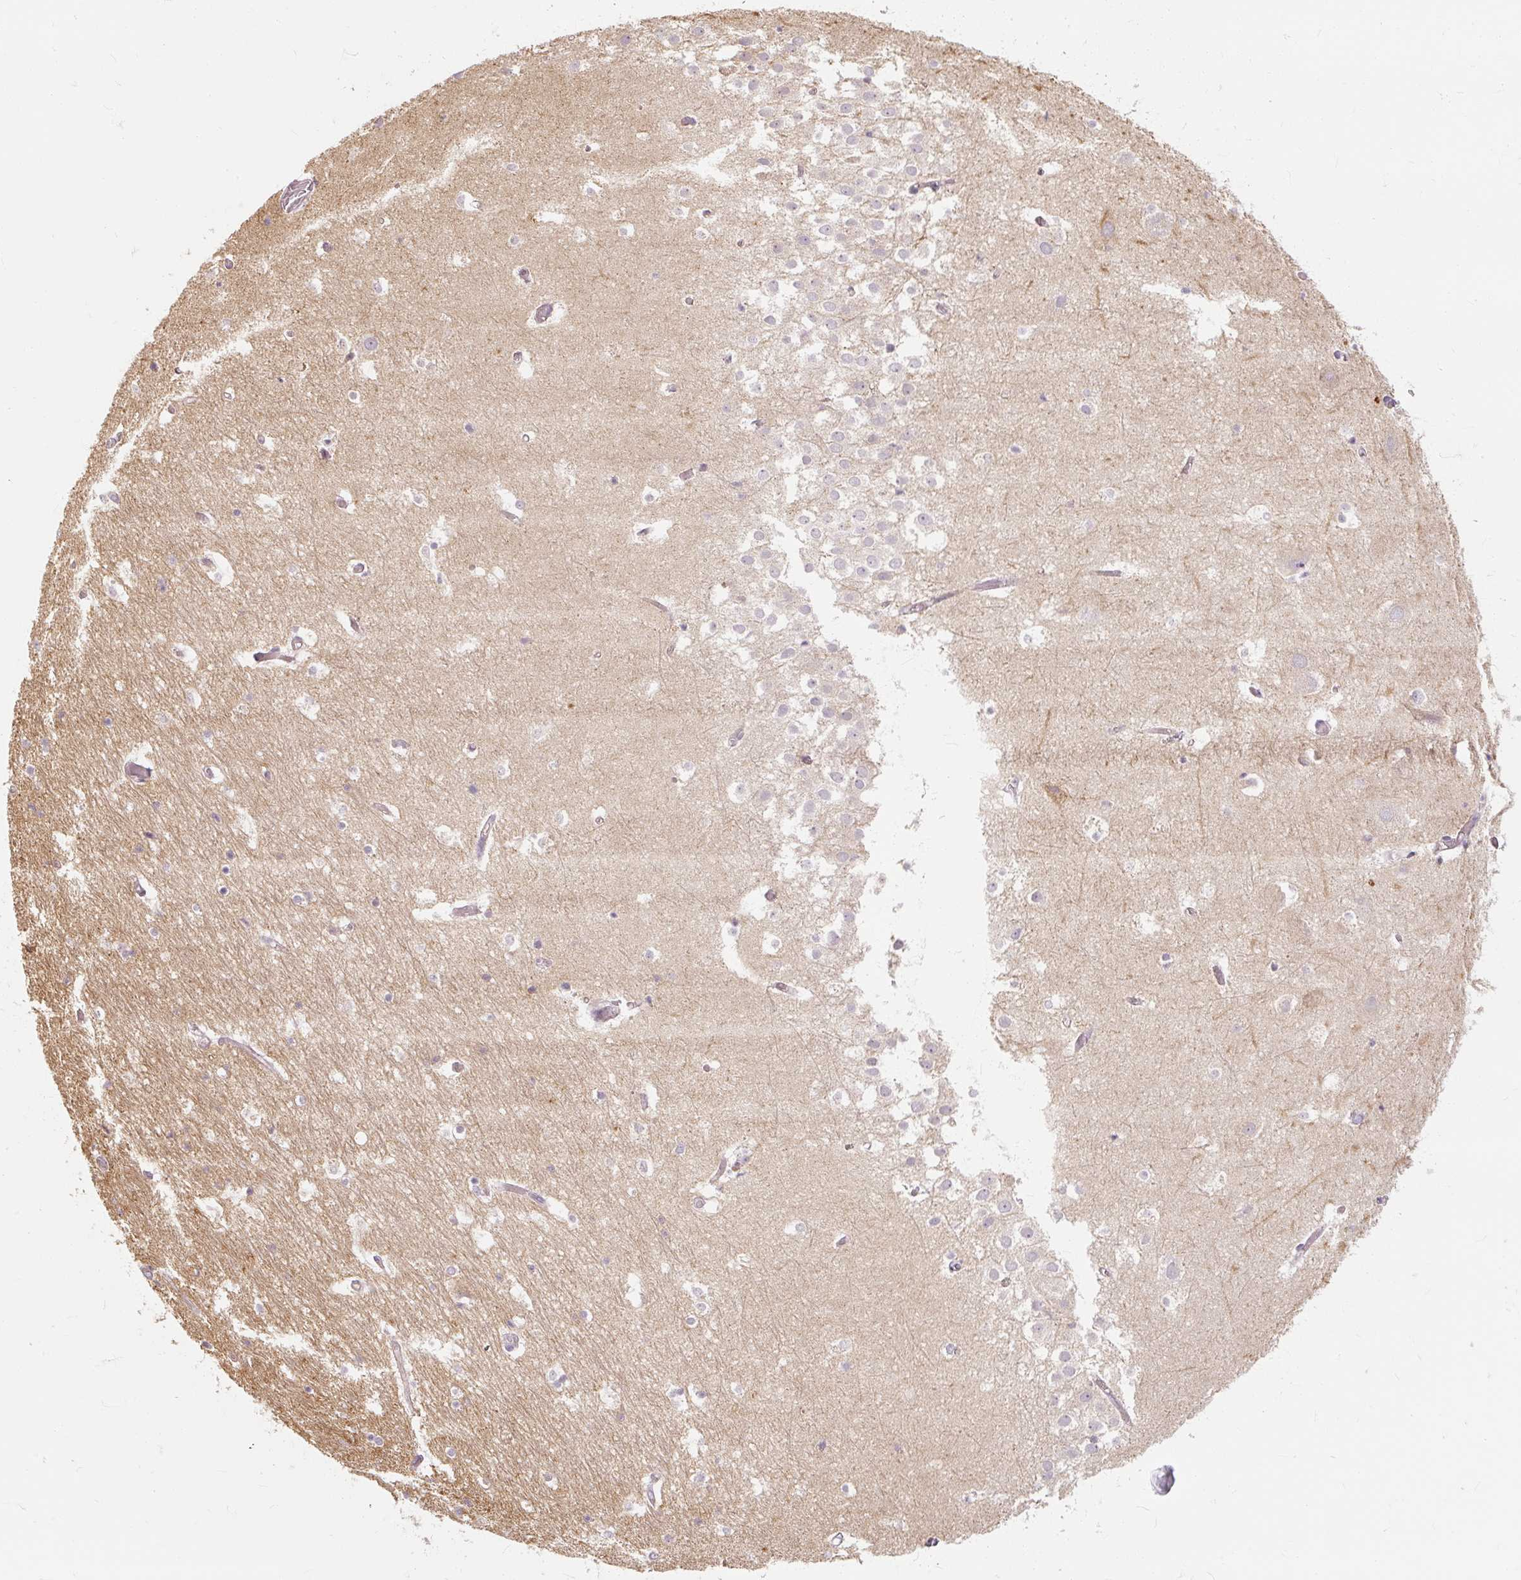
{"staining": {"intensity": "negative", "quantity": "none", "location": "none"}, "tissue": "hippocampus", "cell_type": "Glial cells", "image_type": "normal", "snomed": [{"axis": "morphology", "description": "Normal tissue, NOS"}, {"axis": "topography", "description": "Hippocampus"}], "caption": "Immunohistochemistry image of benign hippocampus: human hippocampus stained with DAB exhibits no significant protein positivity in glial cells.", "gene": "RB1CC1", "patient": {"sex": "female", "age": 52}}